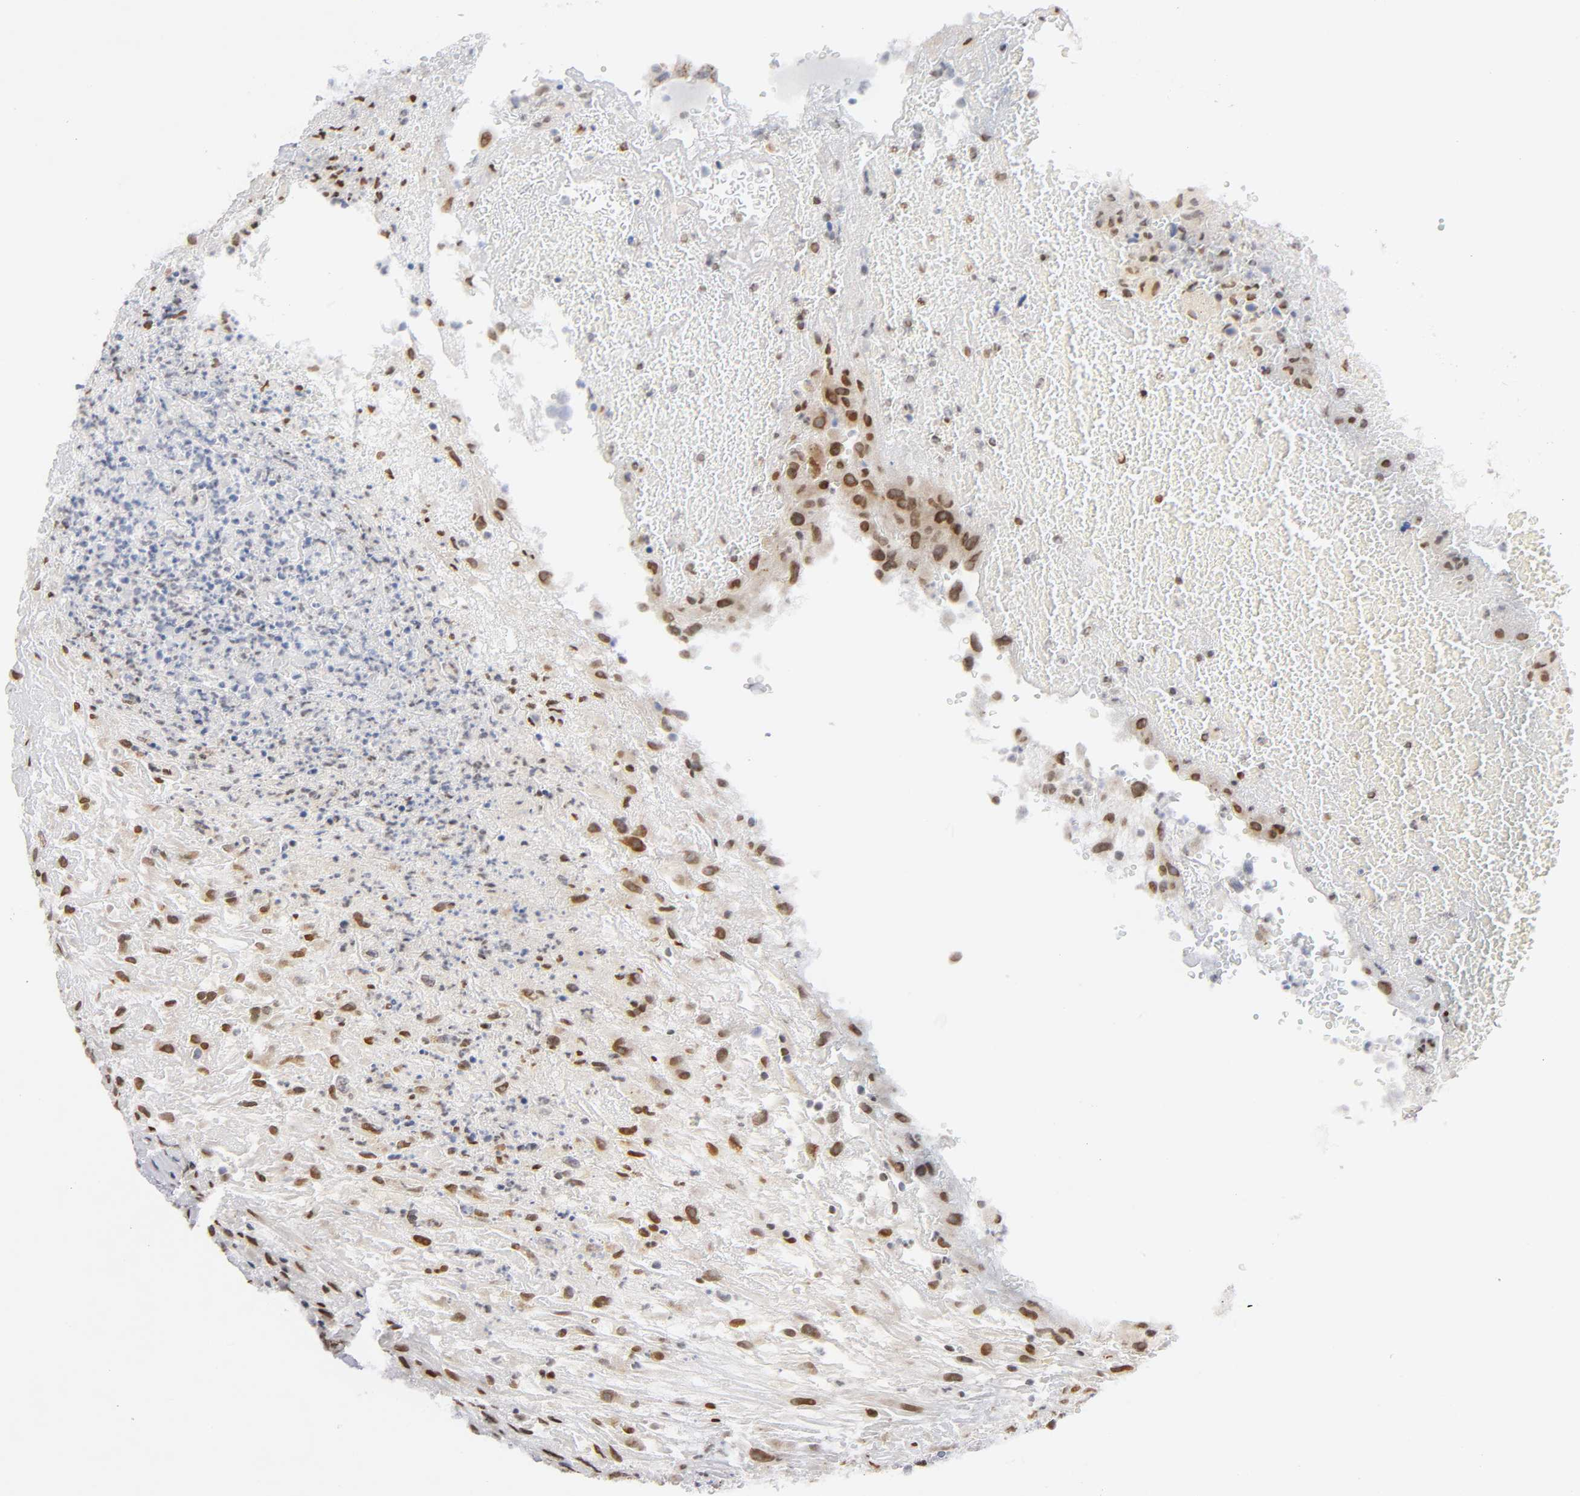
{"staining": {"intensity": "moderate", "quantity": ">75%", "location": "nuclear"}, "tissue": "urothelial cancer", "cell_type": "Tumor cells", "image_type": "cancer", "snomed": [{"axis": "morphology", "description": "Urothelial carcinoma, High grade"}, {"axis": "topography", "description": "Urinary bladder"}], "caption": "High-grade urothelial carcinoma stained with a protein marker demonstrates moderate staining in tumor cells.", "gene": "RUNX1", "patient": {"sex": "male", "age": 66}}